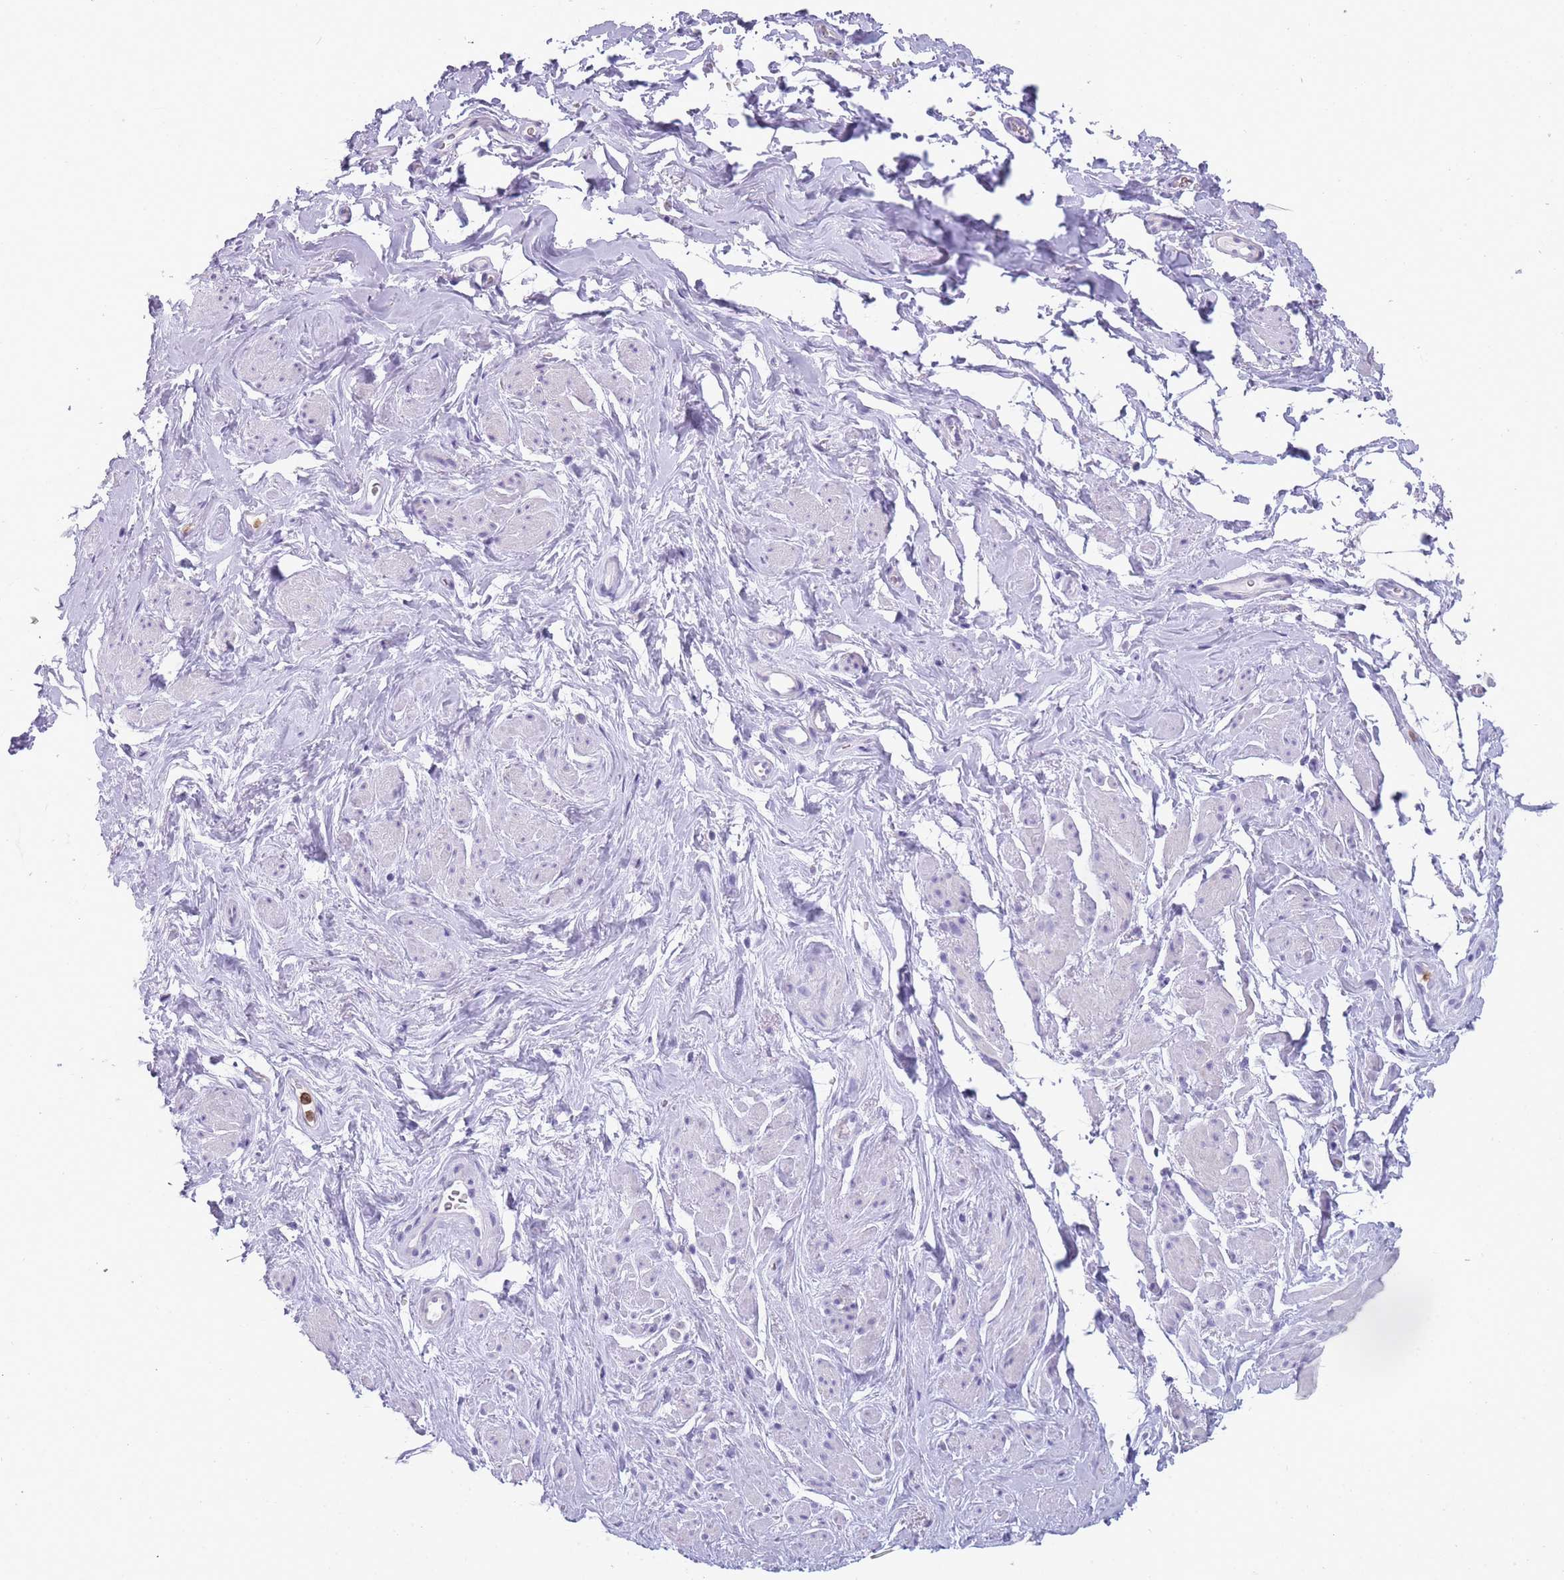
{"staining": {"intensity": "negative", "quantity": "none", "location": "none"}, "tissue": "smooth muscle", "cell_type": "Smooth muscle cells", "image_type": "normal", "snomed": [{"axis": "morphology", "description": "Normal tissue, NOS"}, {"axis": "topography", "description": "Smooth muscle"}, {"axis": "topography", "description": "Peripheral nerve tissue"}], "caption": "The image reveals no staining of smooth muscle cells in benign smooth muscle.", "gene": "CR1L", "patient": {"sex": "male", "age": 69}}